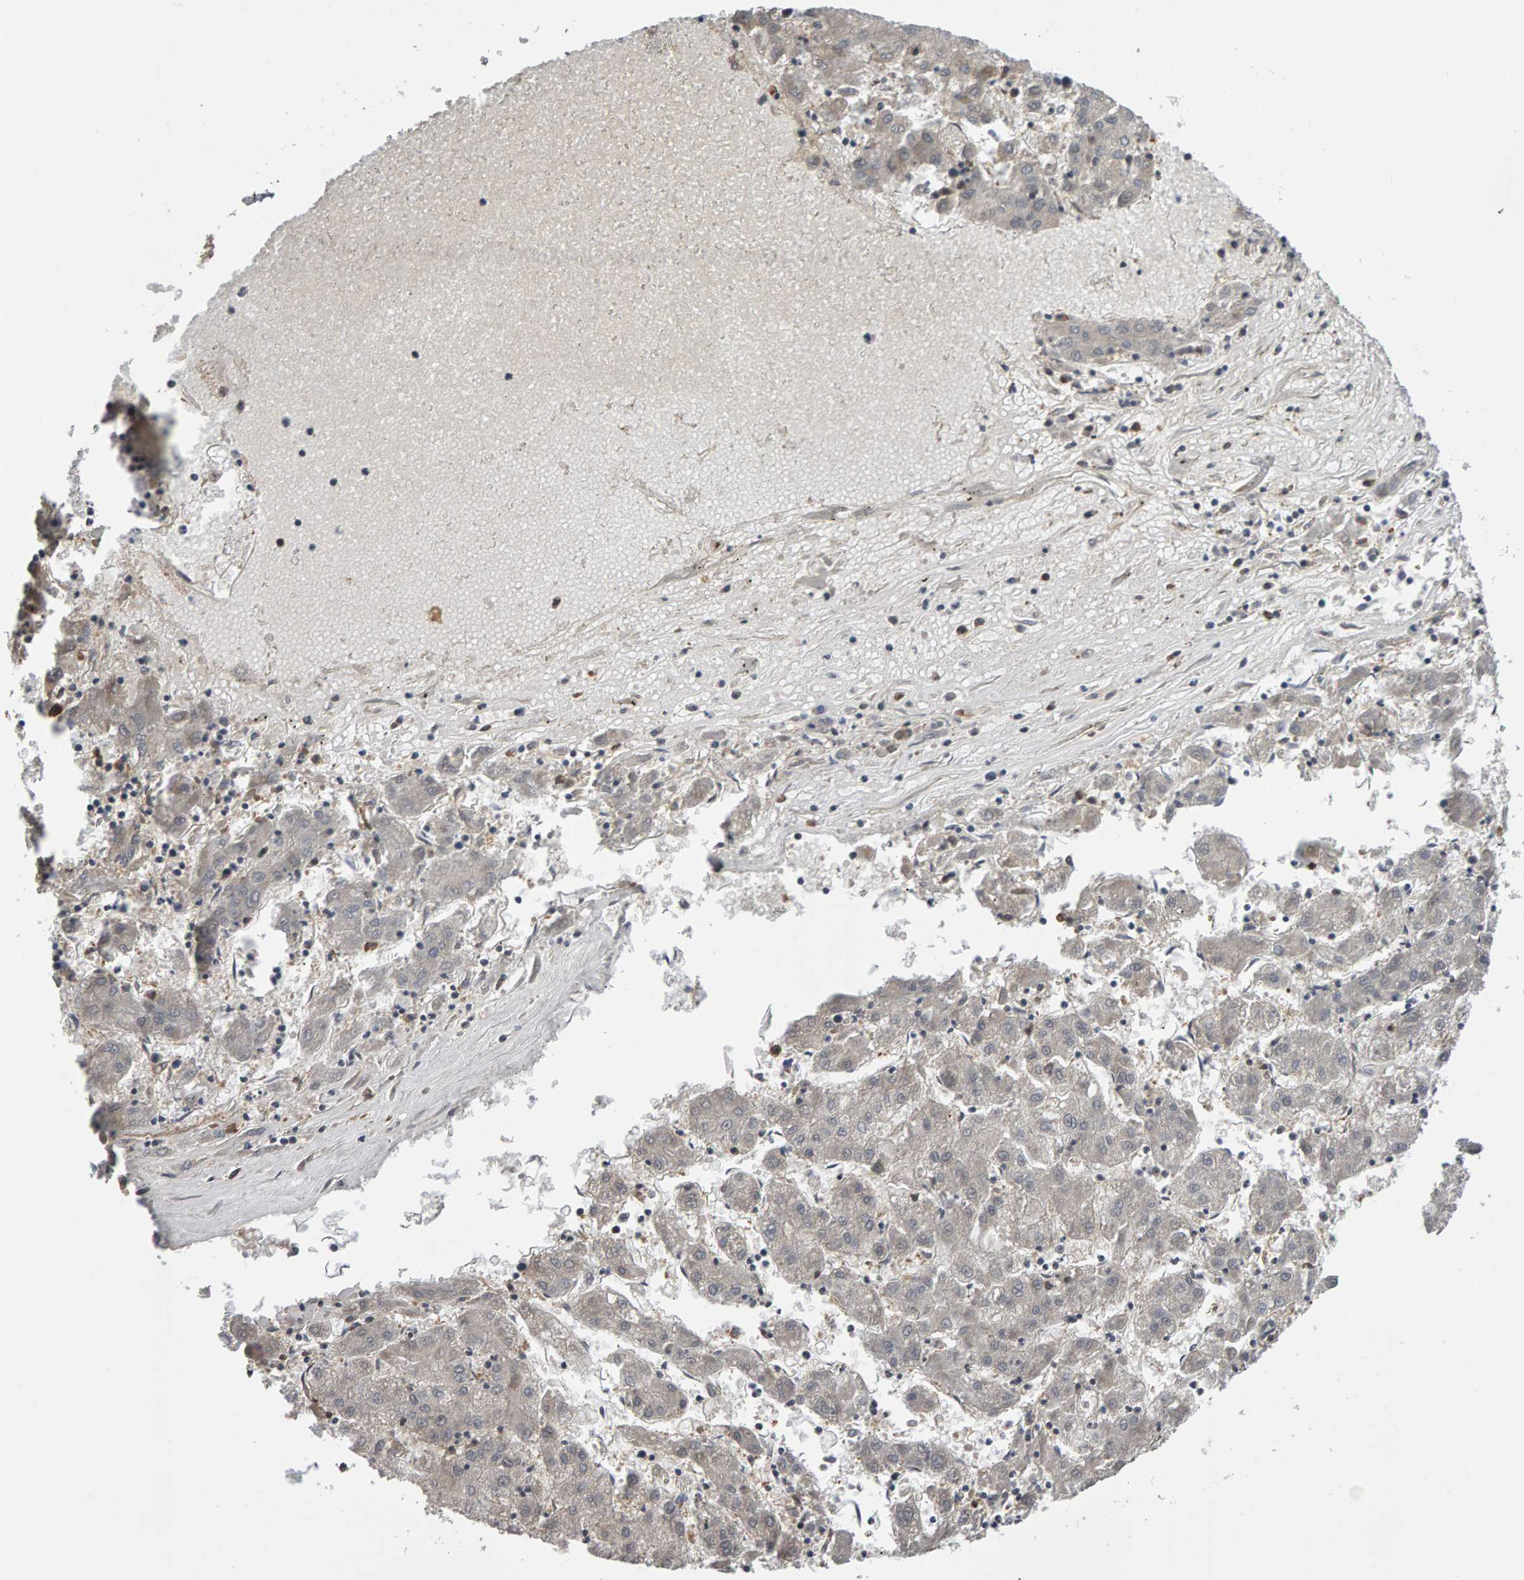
{"staining": {"intensity": "negative", "quantity": "none", "location": "none"}, "tissue": "liver cancer", "cell_type": "Tumor cells", "image_type": "cancer", "snomed": [{"axis": "morphology", "description": "Carcinoma, Hepatocellular, NOS"}, {"axis": "topography", "description": "Liver"}], "caption": "This micrograph is of hepatocellular carcinoma (liver) stained with IHC to label a protein in brown with the nuclei are counter-stained blue. There is no positivity in tumor cells. (DAB (3,3'-diaminobenzidine) immunohistochemistry (IHC) with hematoxylin counter stain).", "gene": "COASY", "patient": {"sex": "male", "age": 72}}